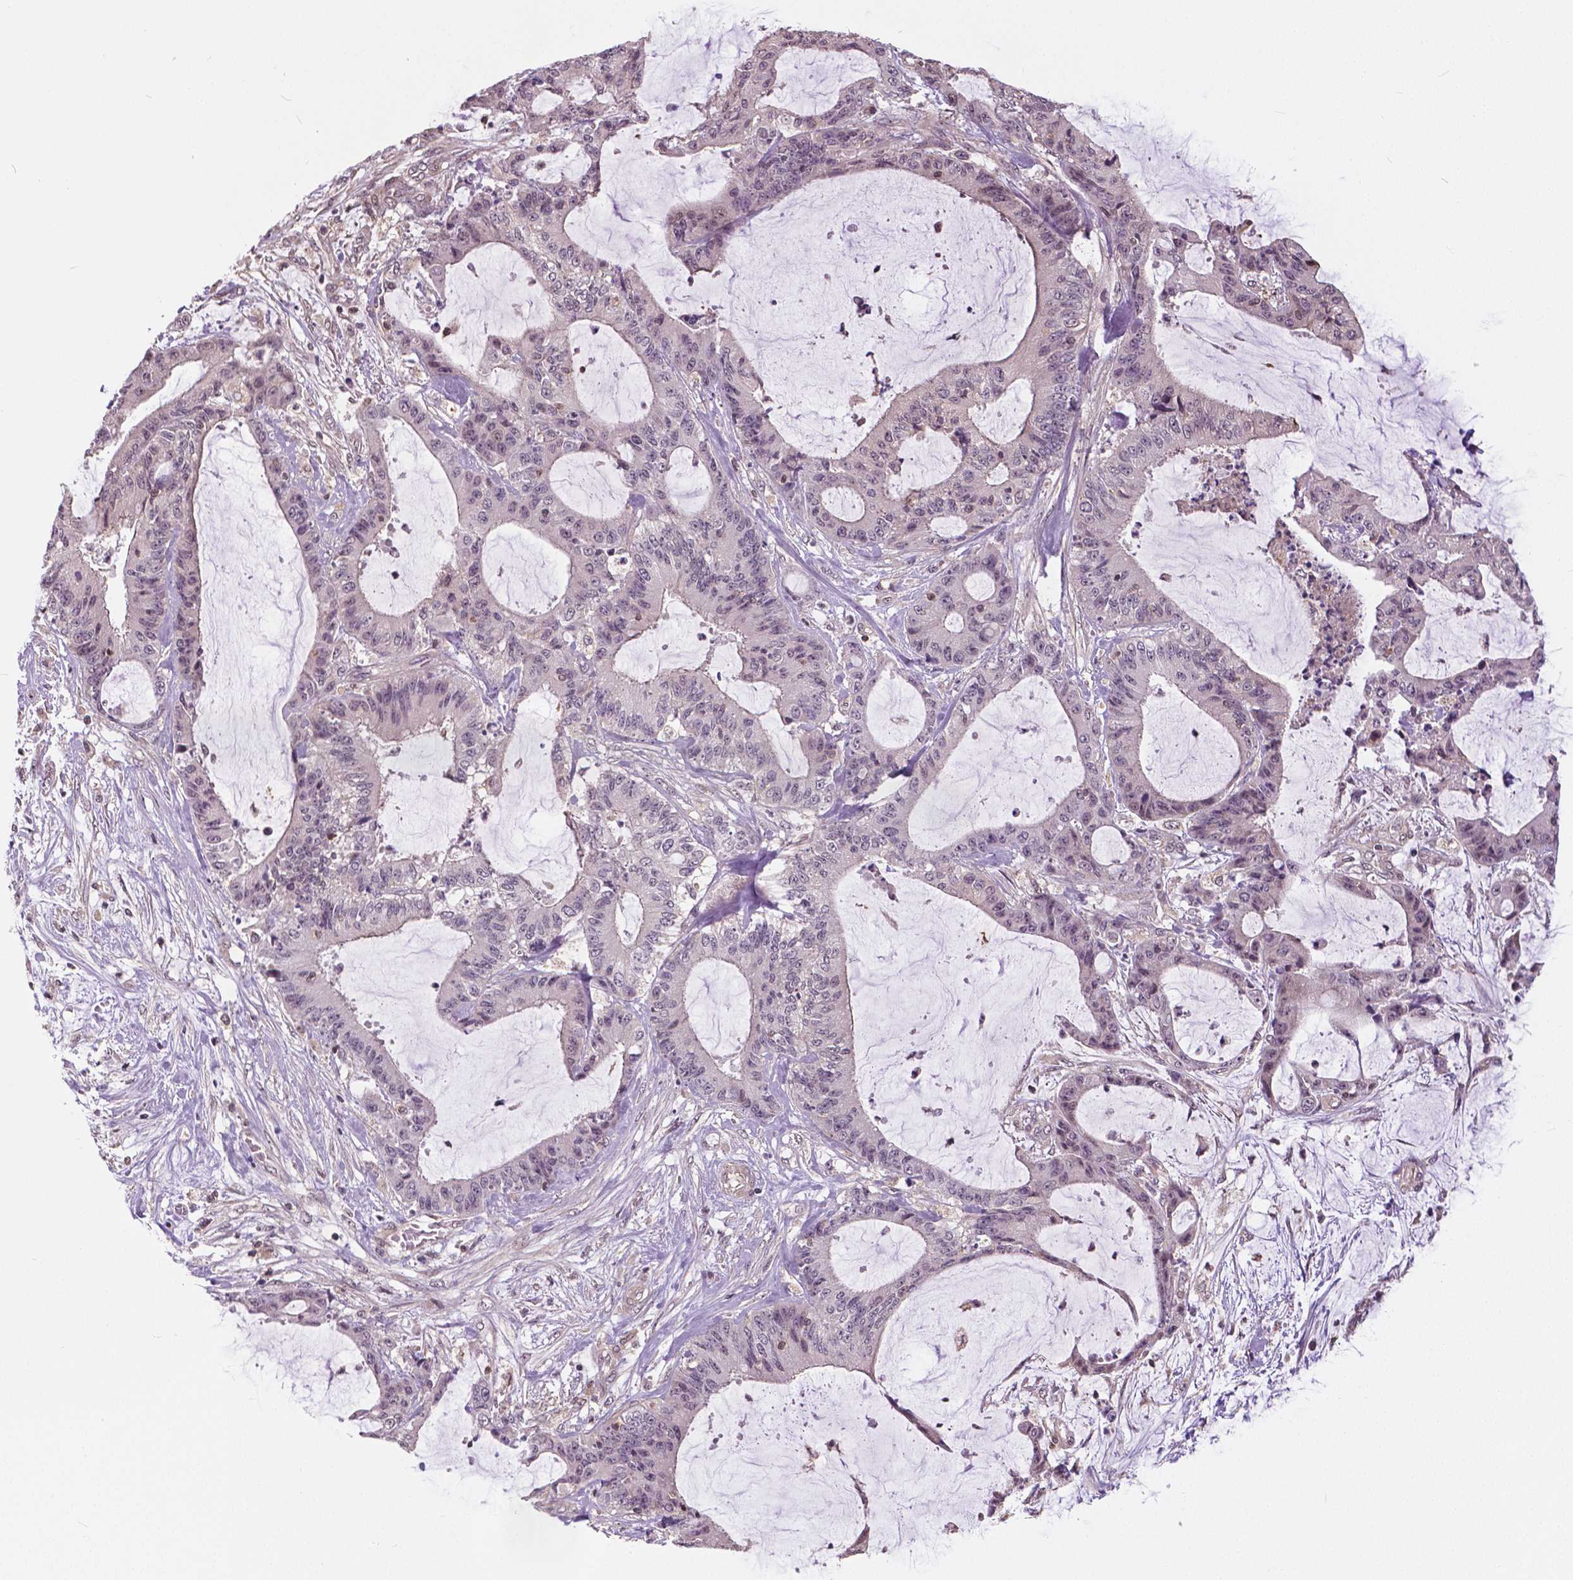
{"staining": {"intensity": "negative", "quantity": "none", "location": "none"}, "tissue": "liver cancer", "cell_type": "Tumor cells", "image_type": "cancer", "snomed": [{"axis": "morphology", "description": "Cholangiocarcinoma"}, {"axis": "topography", "description": "Liver"}], "caption": "Human liver cholangiocarcinoma stained for a protein using immunohistochemistry demonstrates no staining in tumor cells.", "gene": "ANXA13", "patient": {"sex": "female", "age": 73}}